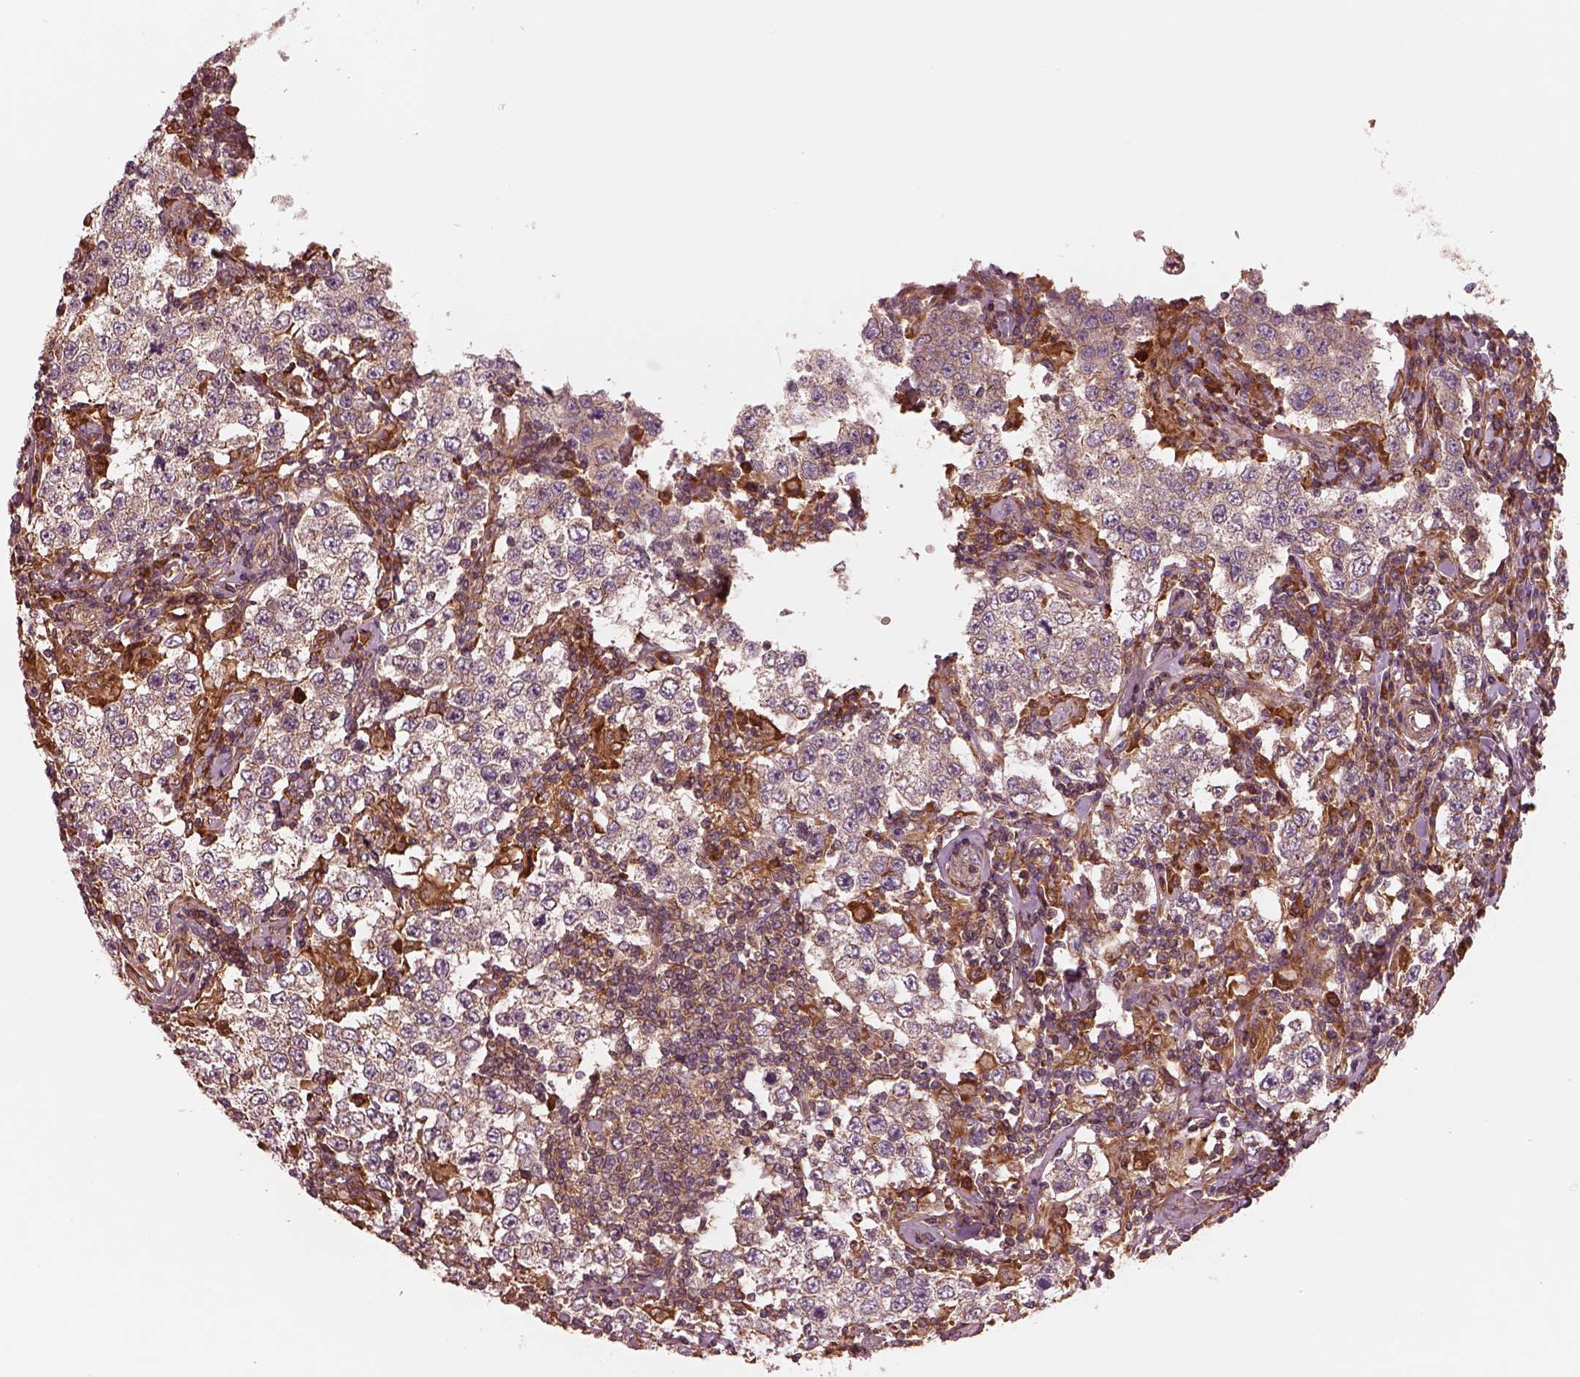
{"staining": {"intensity": "moderate", "quantity": "<25%", "location": "cytoplasmic/membranous"}, "tissue": "testis cancer", "cell_type": "Tumor cells", "image_type": "cancer", "snomed": [{"axis": "morphology", "description": "Seminoma, NOS"}, {"axis": "morphology", "description": "Carcinoma, Embryonal, NOS"}, {"axis": "topography", "description": "Testis"}], "caption": "Testis cancer stained with IHC reveals moderate cytoplasmic/membranous staining in approximately <25% of tumor cells.", "gene": "ASCC2", "patient": {"sex": "male", "age": 41}}